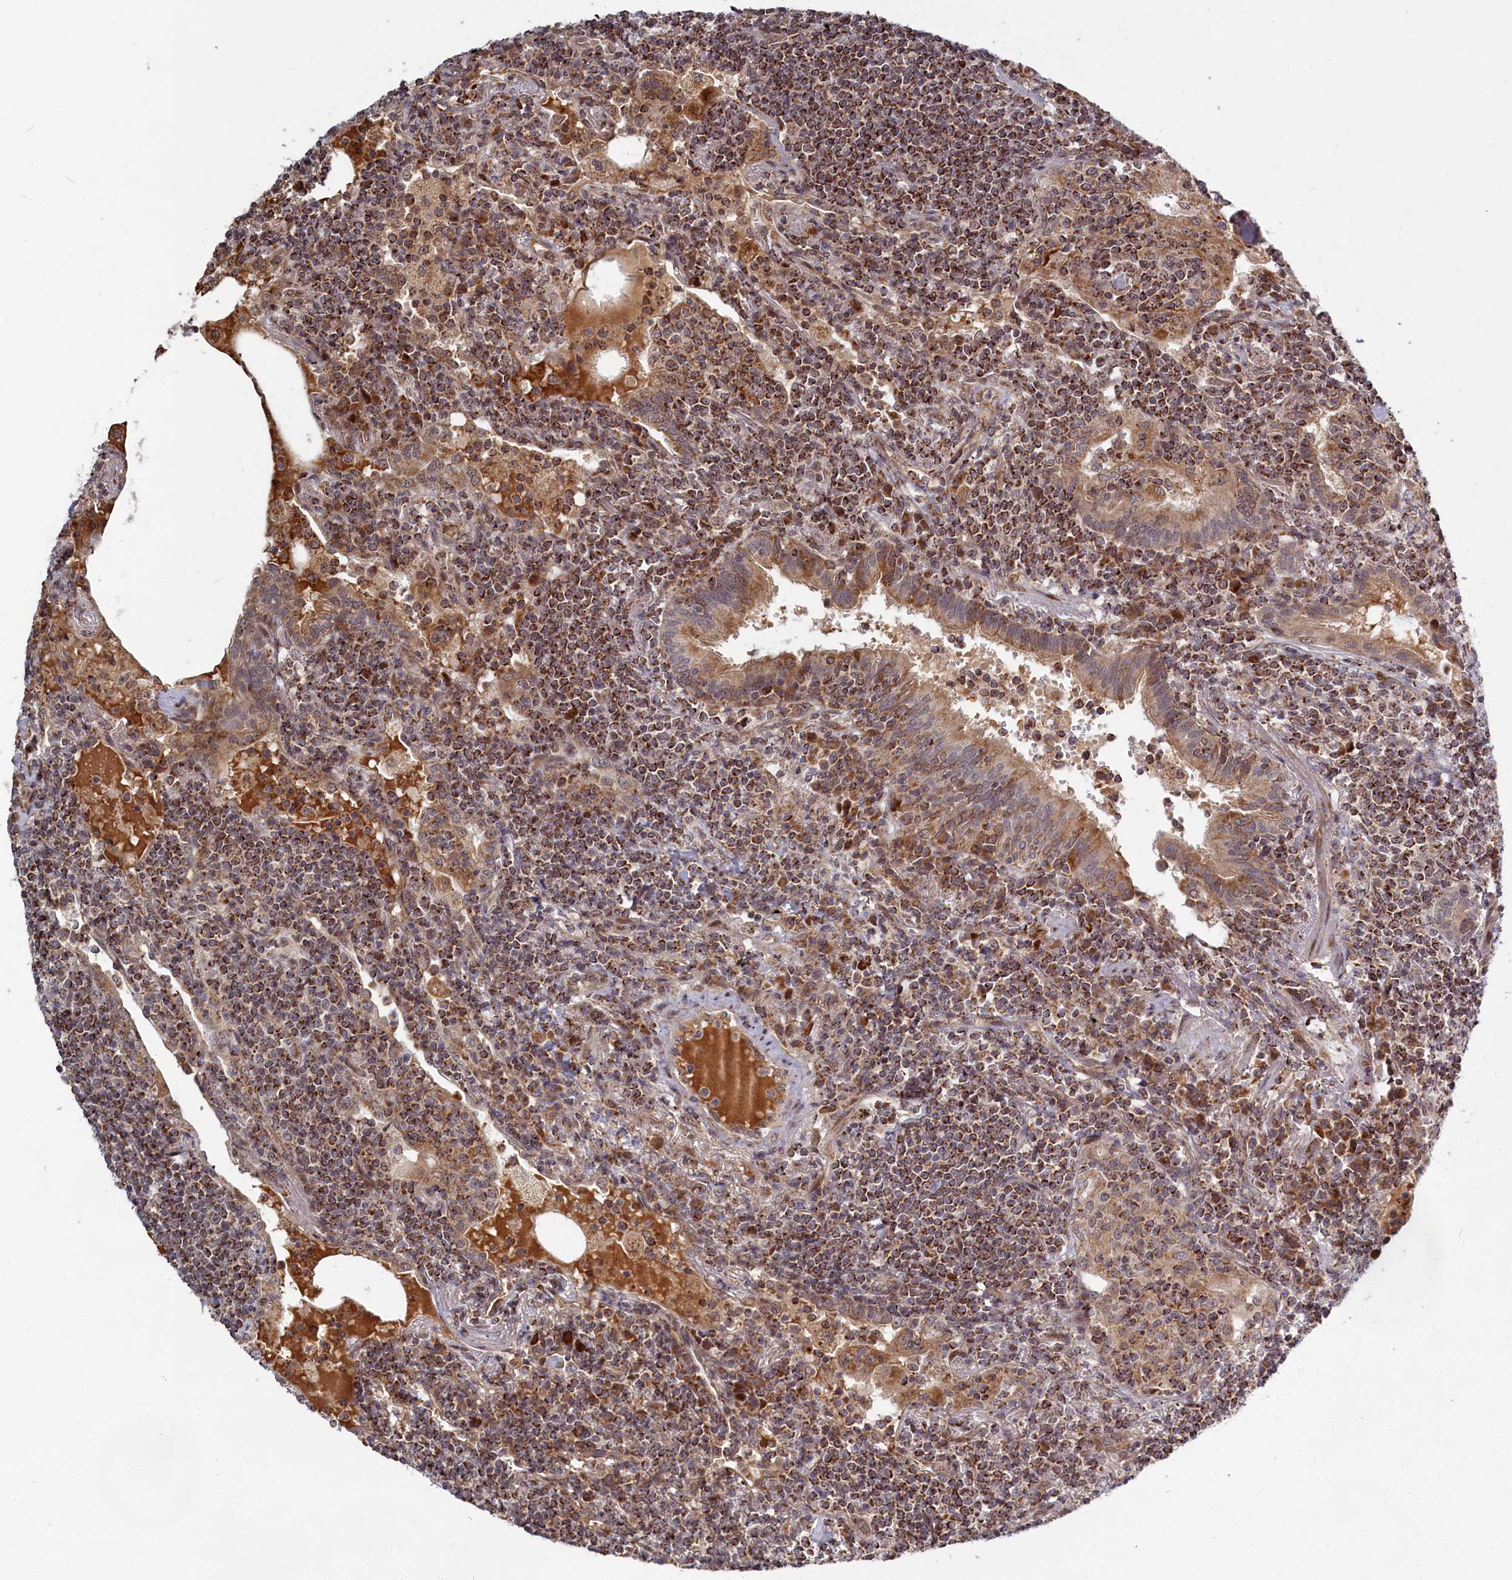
{"staining": {"intensity": "strong", "quantity": ">75%", "location": "cytoplasmic/membranous"}, "tissue": "lymphoma", "cell_type": "Tumor cells", "image_type": "cancer", "snomed": [{"axis": "morphology", "description": "Malignant lymphoma, non-Hodgkin's type, Low grade"}, {"axis": "topography", "description": "Lung"}], "caption": "Malignant lymphoma, non-Hodgkin's type (low-grade) tissue demonstrates strong cytoplasmic/membranous positivity in approximately >75% of tumor cells, visualized by immunohistochemistry. The protein of interest is shown in brown color, while the nuclei are stained blue.", "gene": "PLA2G10", "patient": {"sex": "female", "age": 71}}